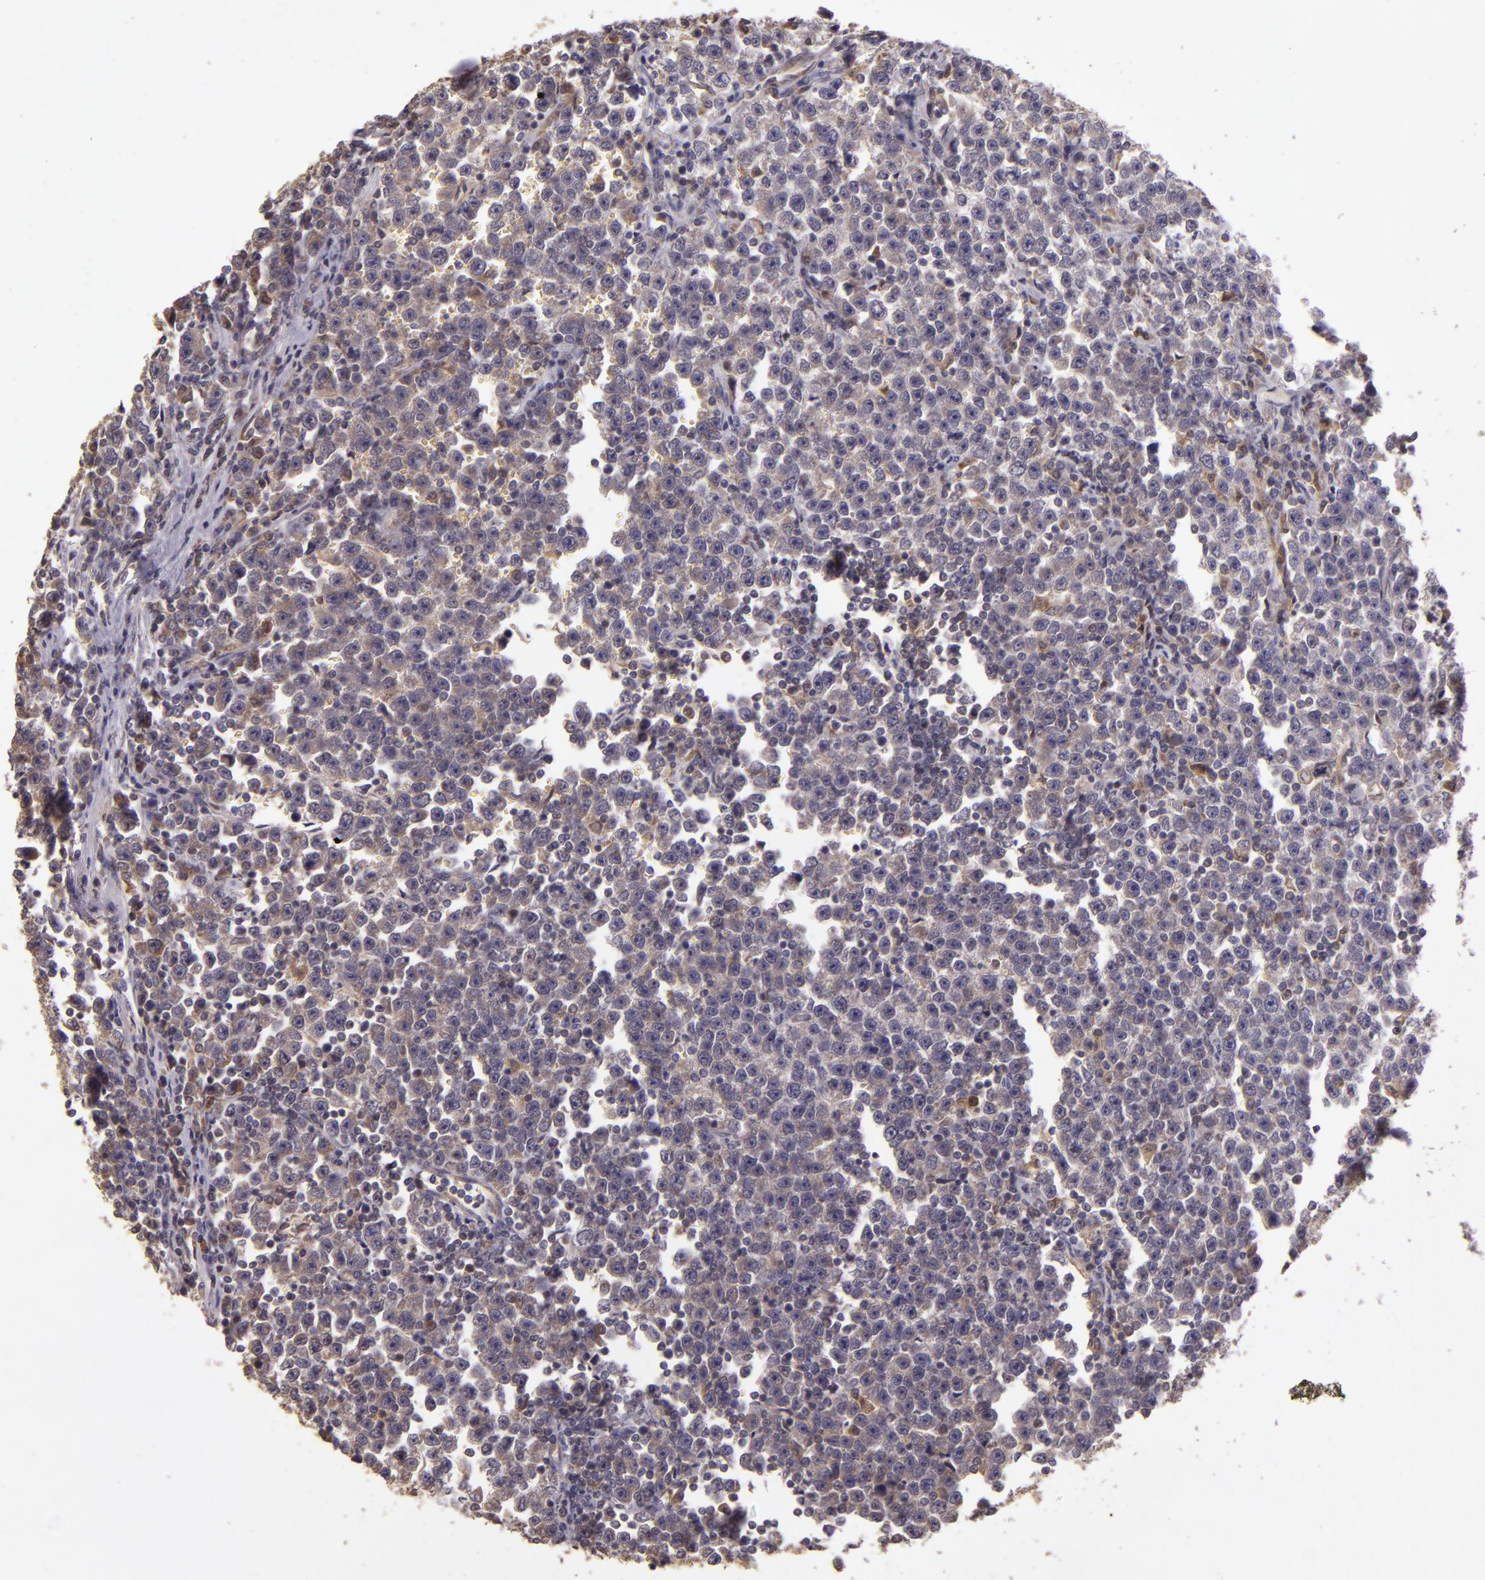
{"staining": {"intensity": "weak", "quantity": ">75%", "location": "cytoplasmic/membranous"}, "tissue": "testis cancer", "cell_type": "Tumor cells", "image_type": "cancer", "snomed": [{"axis": "morphology", "description": "Seminoma, NOS"}, {"axis": "topography", "description": "Testis"}], "caption": "A low amount of weak cytoplasmic/membranous staining is appreciated in about >75% of tumor cells in seminoma (testis) tissue. (Stains: DAB (3,3'-diaminobenzidine) in brown, nuclei in blue, Microscopy: brightfield microscopy at high magnification).", "gene": "FHIT", "patient": {"sex": "male", "age": 43}}